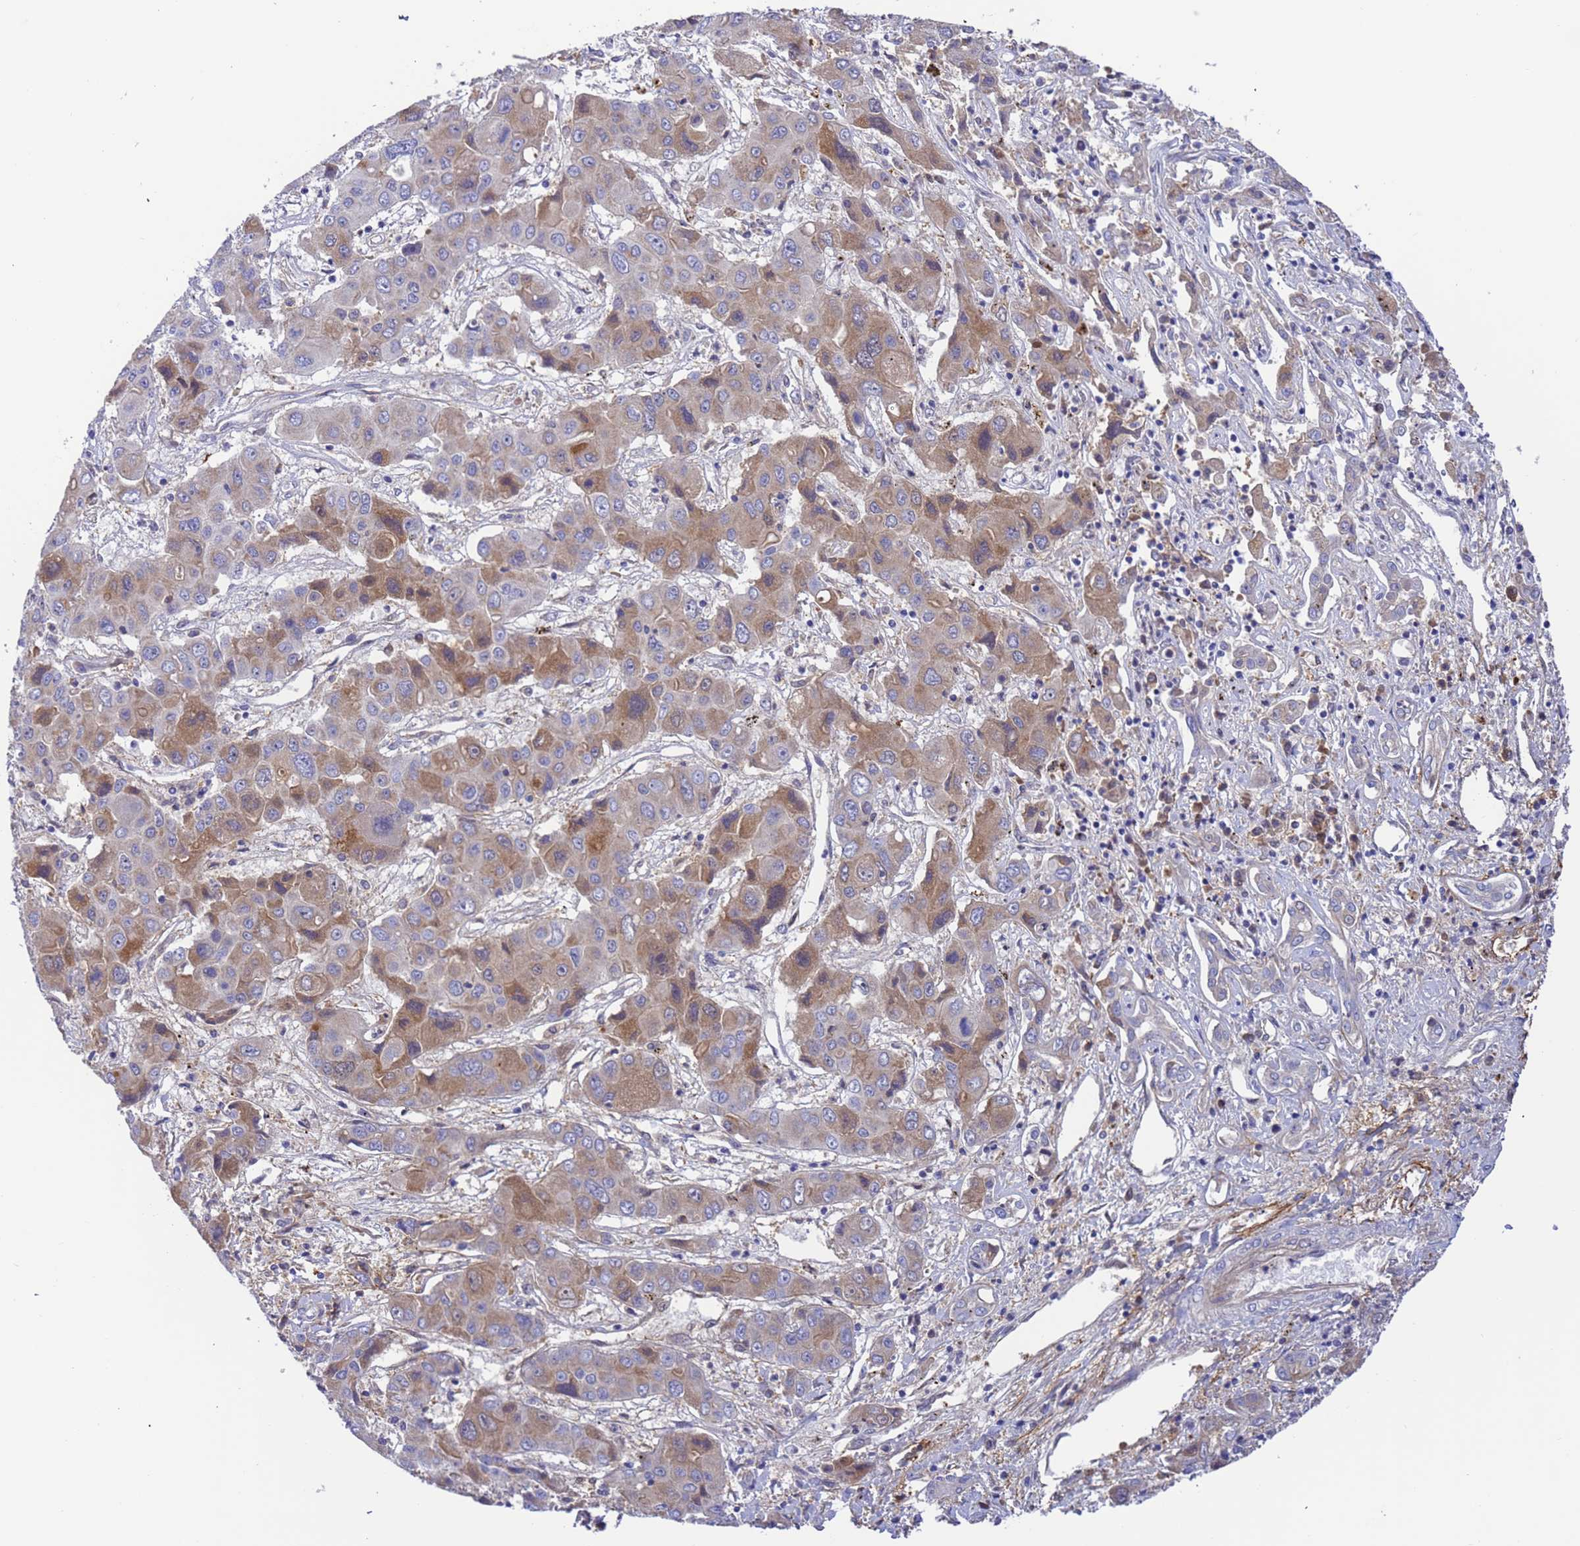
{"staining": {"intensity": "weak", "quantity": "25%-75%", "location": "cytoplasmic/membranous"}, "tissue": "liver cancer", "cell_type": "Tumor cells", "image_type": "cancer", "snomed": [{"axis": "morphology", "description": "Cholangiocarcinoma"}, {"axis": "topography", "description": "Liver"}], "caption": "Immunohistochemical staining of human liver cancer displays low levels of weak cytoplasmic/membranous protein positivity in approximately 25%-75% of tumor cells.", "gene": "FOXRED1", "patient": {"sex": "male", "age": 67}}